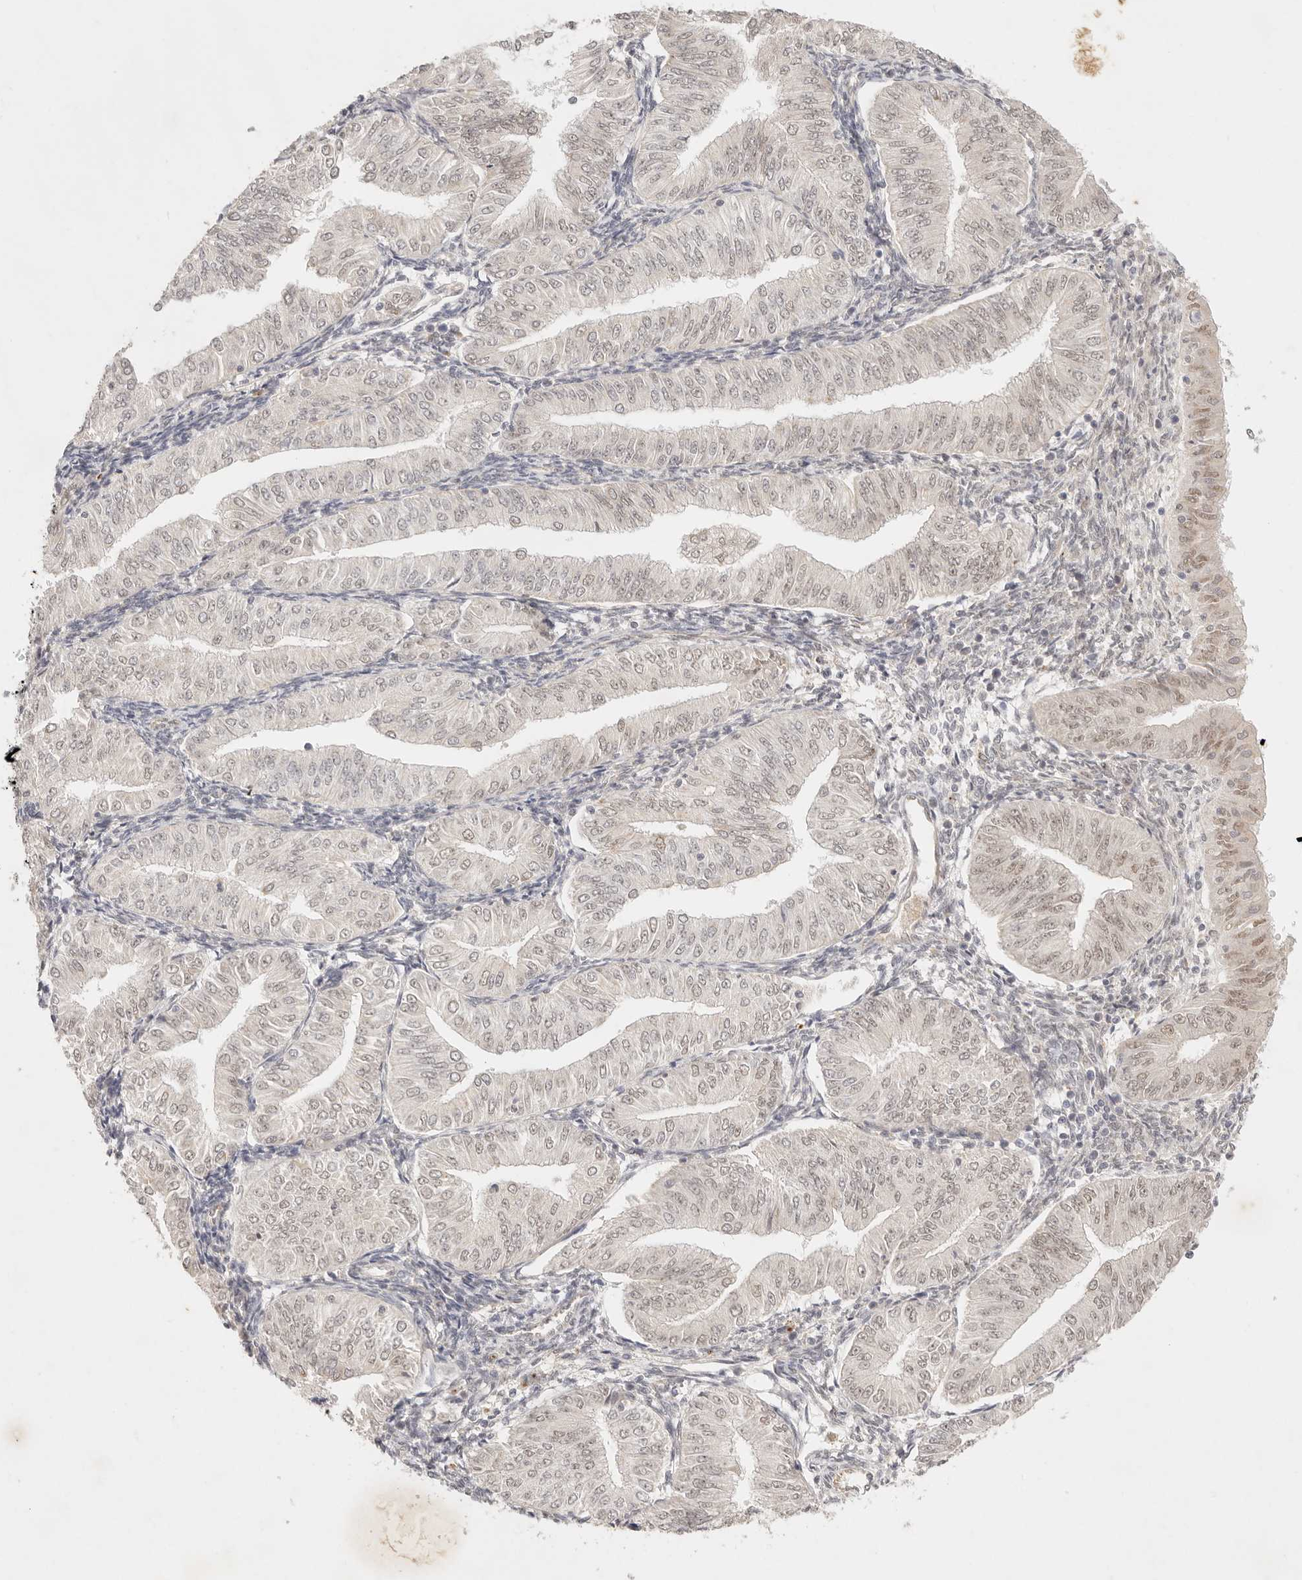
{"staining": {"intensity": "weak", "quantity": "<25%", "location": "nuclear"}, "tissue": "endometrial cancer", "cell_type": "Tumor cells", "image_type": "cancer", "snomed": [{"axis": "morphology", "description": "Normal tissue, NOS"}, {"axis": "morphology", "description": "Adenocarcinoma, NOS"}, {"axis": "topography", "description": "Endometrium"}], "caption": "The micrograph shows no staining of tumor cells in adenocarcinoma (endometrial).", "gene": "GPR156", "patient": {"sex": "female", "age": 53}}